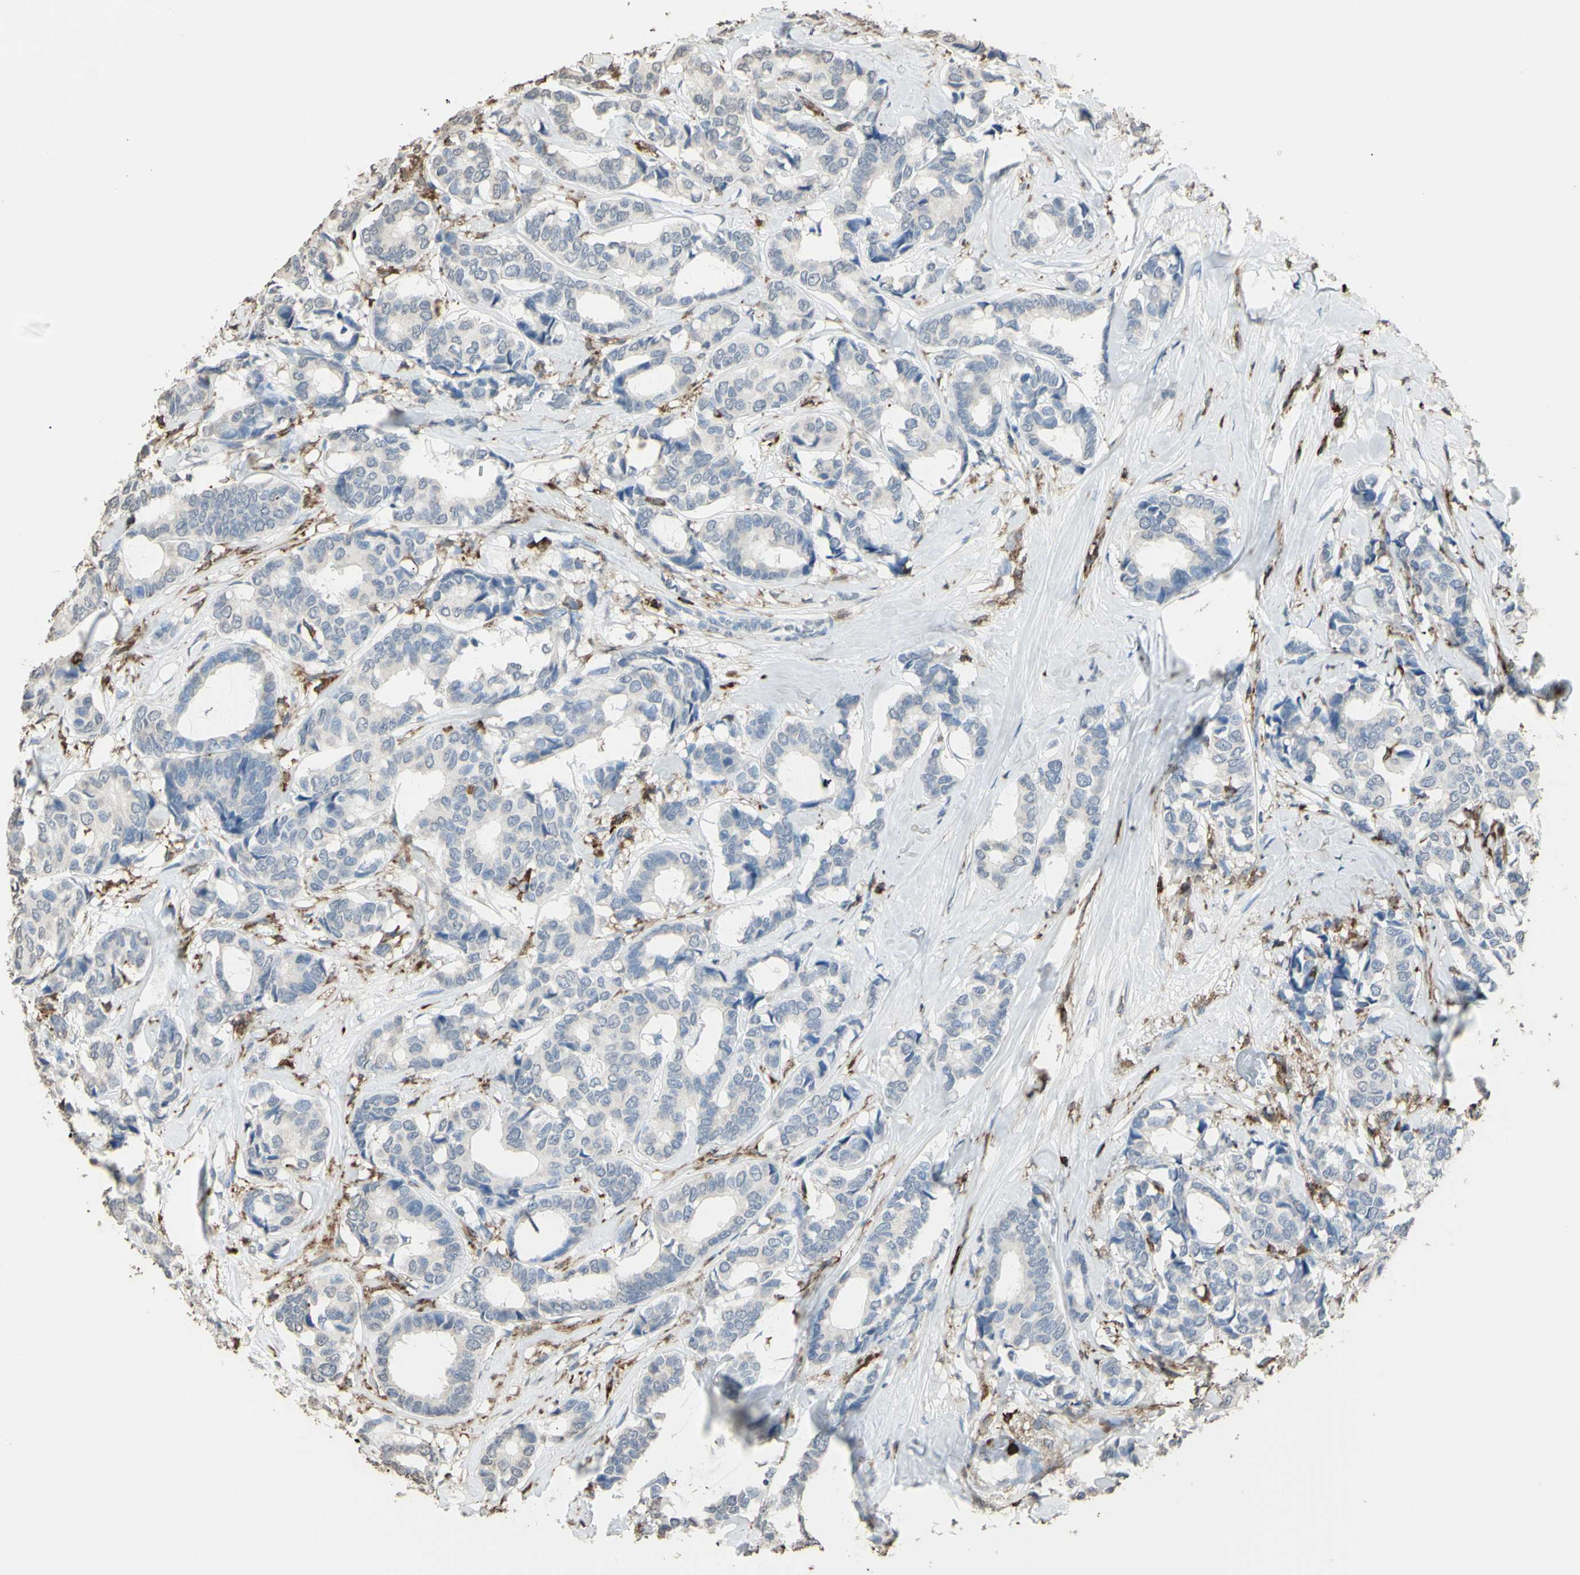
{"staining": {"intensity": "negative", "quantity": "none", "location": "none"}, "tissue": "breast cancer", "cell_type": "Tumor cells", "image_type": "cancer", "snomed": [{"axis": "morphology", "description": "Duct carcinoma"}, {"axis": "topography", "description": "Breast"}], "caption": "This micrograph is of breast cancer stained with immunohistochemistry (IHC) to label a protein in brown with the nuclei are counter-stained blue. There is no positivity in tumor cells.", "gene": "PSTPIP1", "patient": {"sex": "female", "age": 87}}